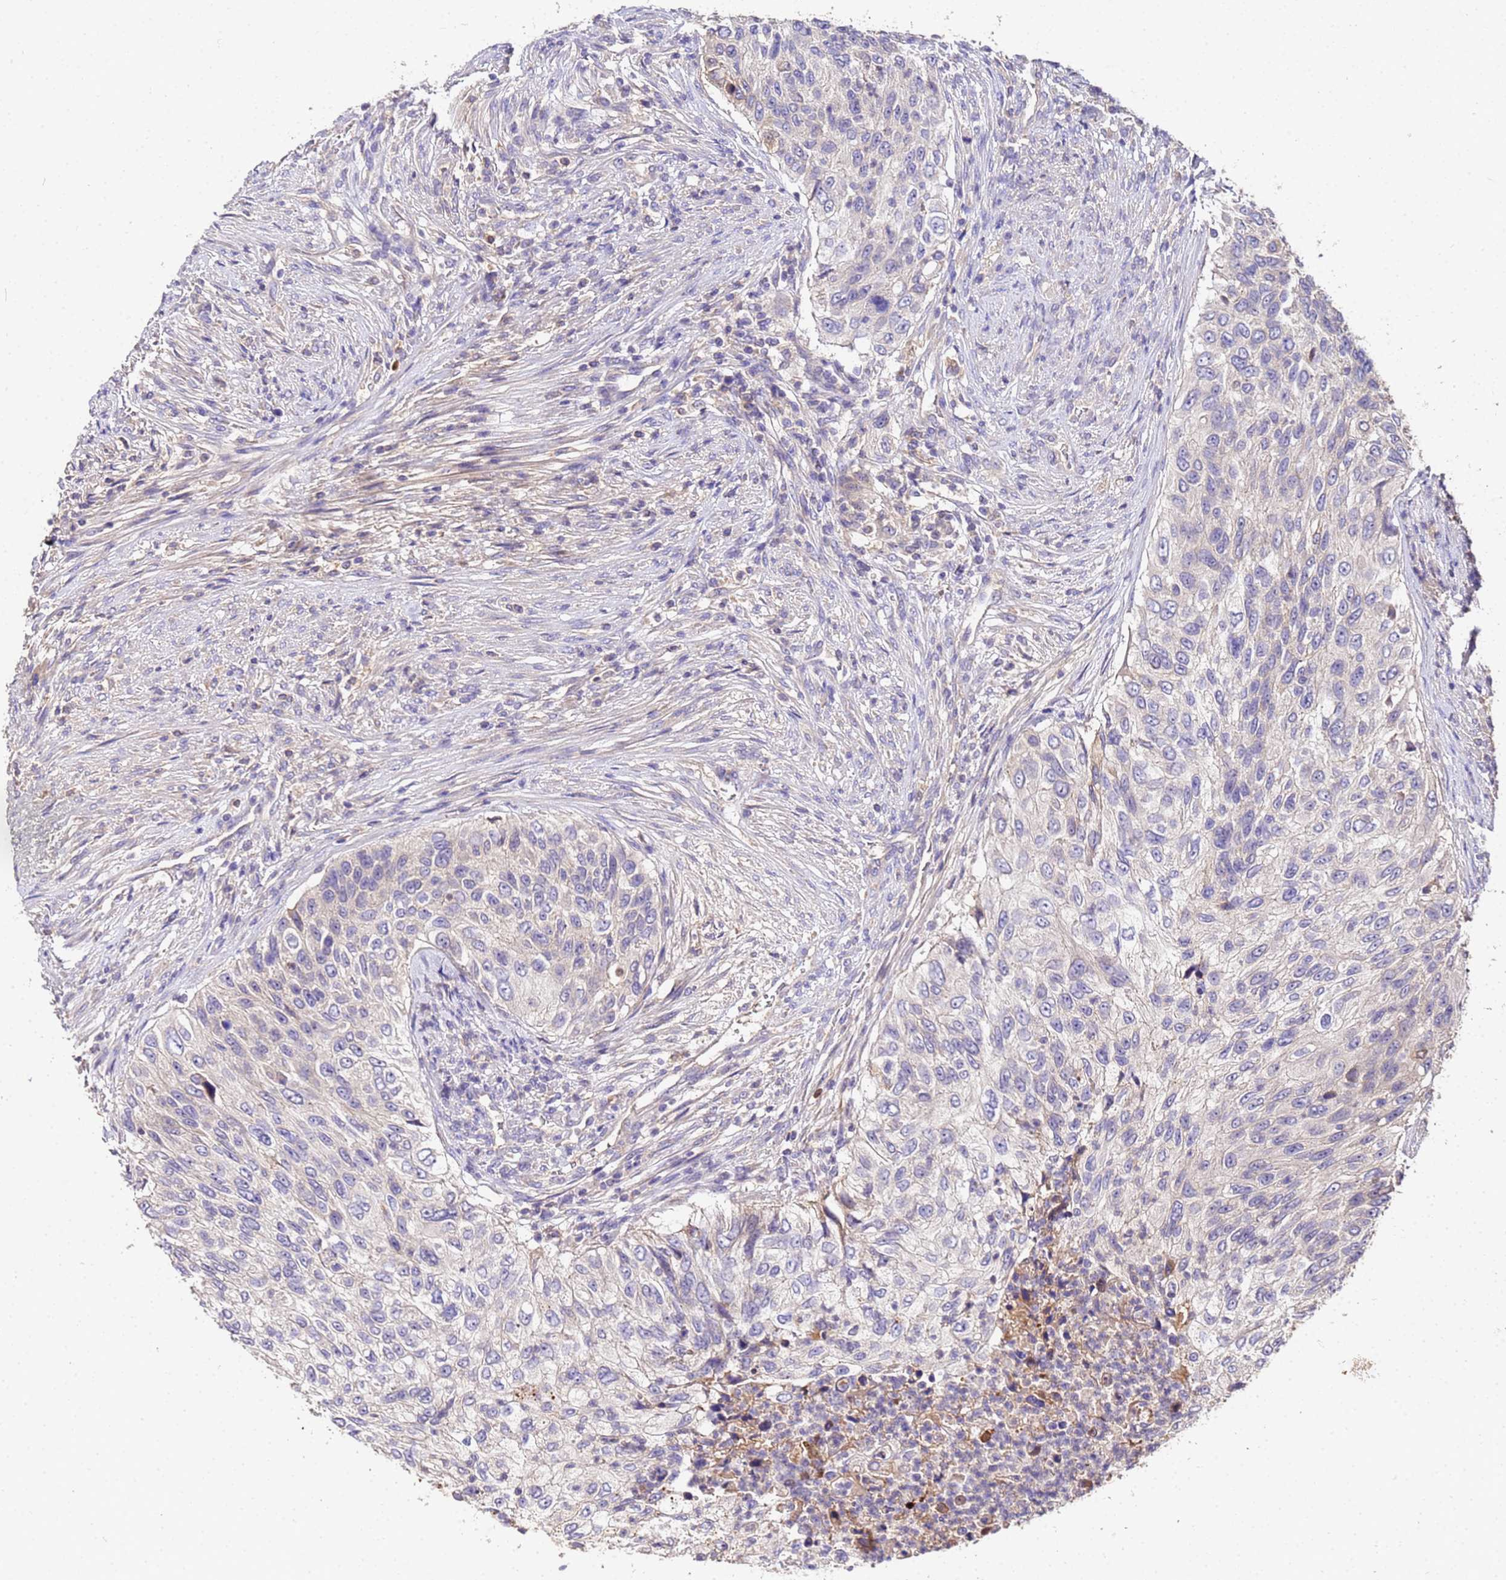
{"staining": {"intensity": "negative", "quantity": "none", "location": "none"}, "tissue": "urothelial cancer", "cell_type": "Tumor cells", "image_type": "cancer", "snomed": [{"axis": "morphology", "description": "Urothelial carcinoma, High grade"}, {"axis": "topography", "description": "Urinary bladder"}], "caption": "Immunohistochemical staining of urothelial cancer demonstrates no significant staining in tumor cells.", "gene": "MTERF1", "patient": {"sex": "female", "age": 60}}